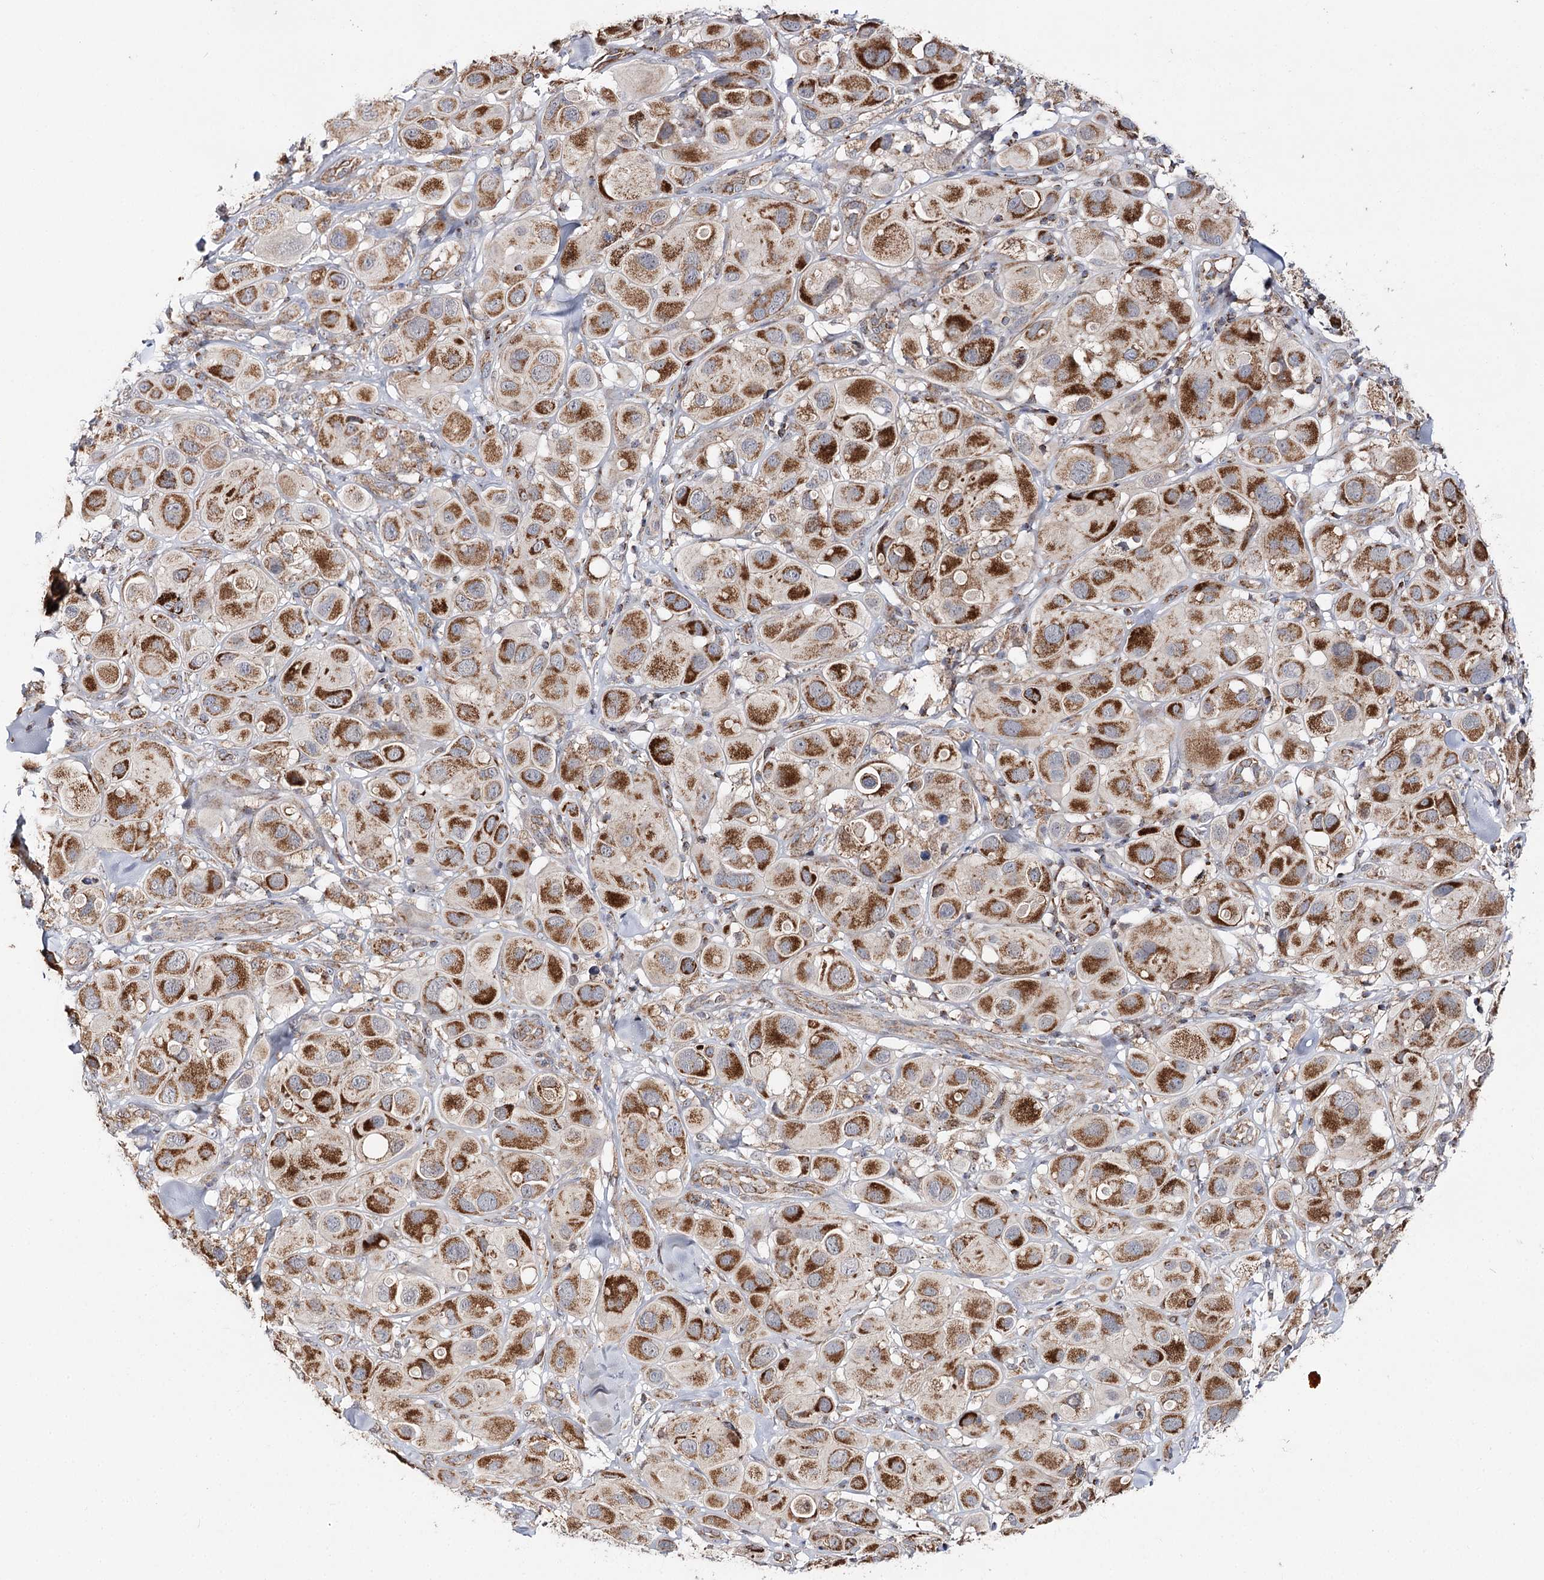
{"staining": {"intensity": "strong", "quantity": ">75%", "location": "cytoplasmic/membranous"}, "tissue": "melanoma", "cell_type": "Tumor cells", "image_type": "cancer", "snomed": [{"axis": "morphology", "description": "Malignant melanoma, Metastatic site"}, {"axis": "topography", "description": "Skin"}], "caption": "Malignant melanoma (metastatic site) was stained to show a protein in brown. There is high levels of strong cytoplasmic/membranous positivity in approximately >75% of tumor cells. Using DAB (3,3'-diaminobenzidine) (brown) and hematoxylin (blue) stains, captured at high magnification using brightfield microscopy.", "gene": "CBR4", "patient": {"sex": "male", "age": 41}}